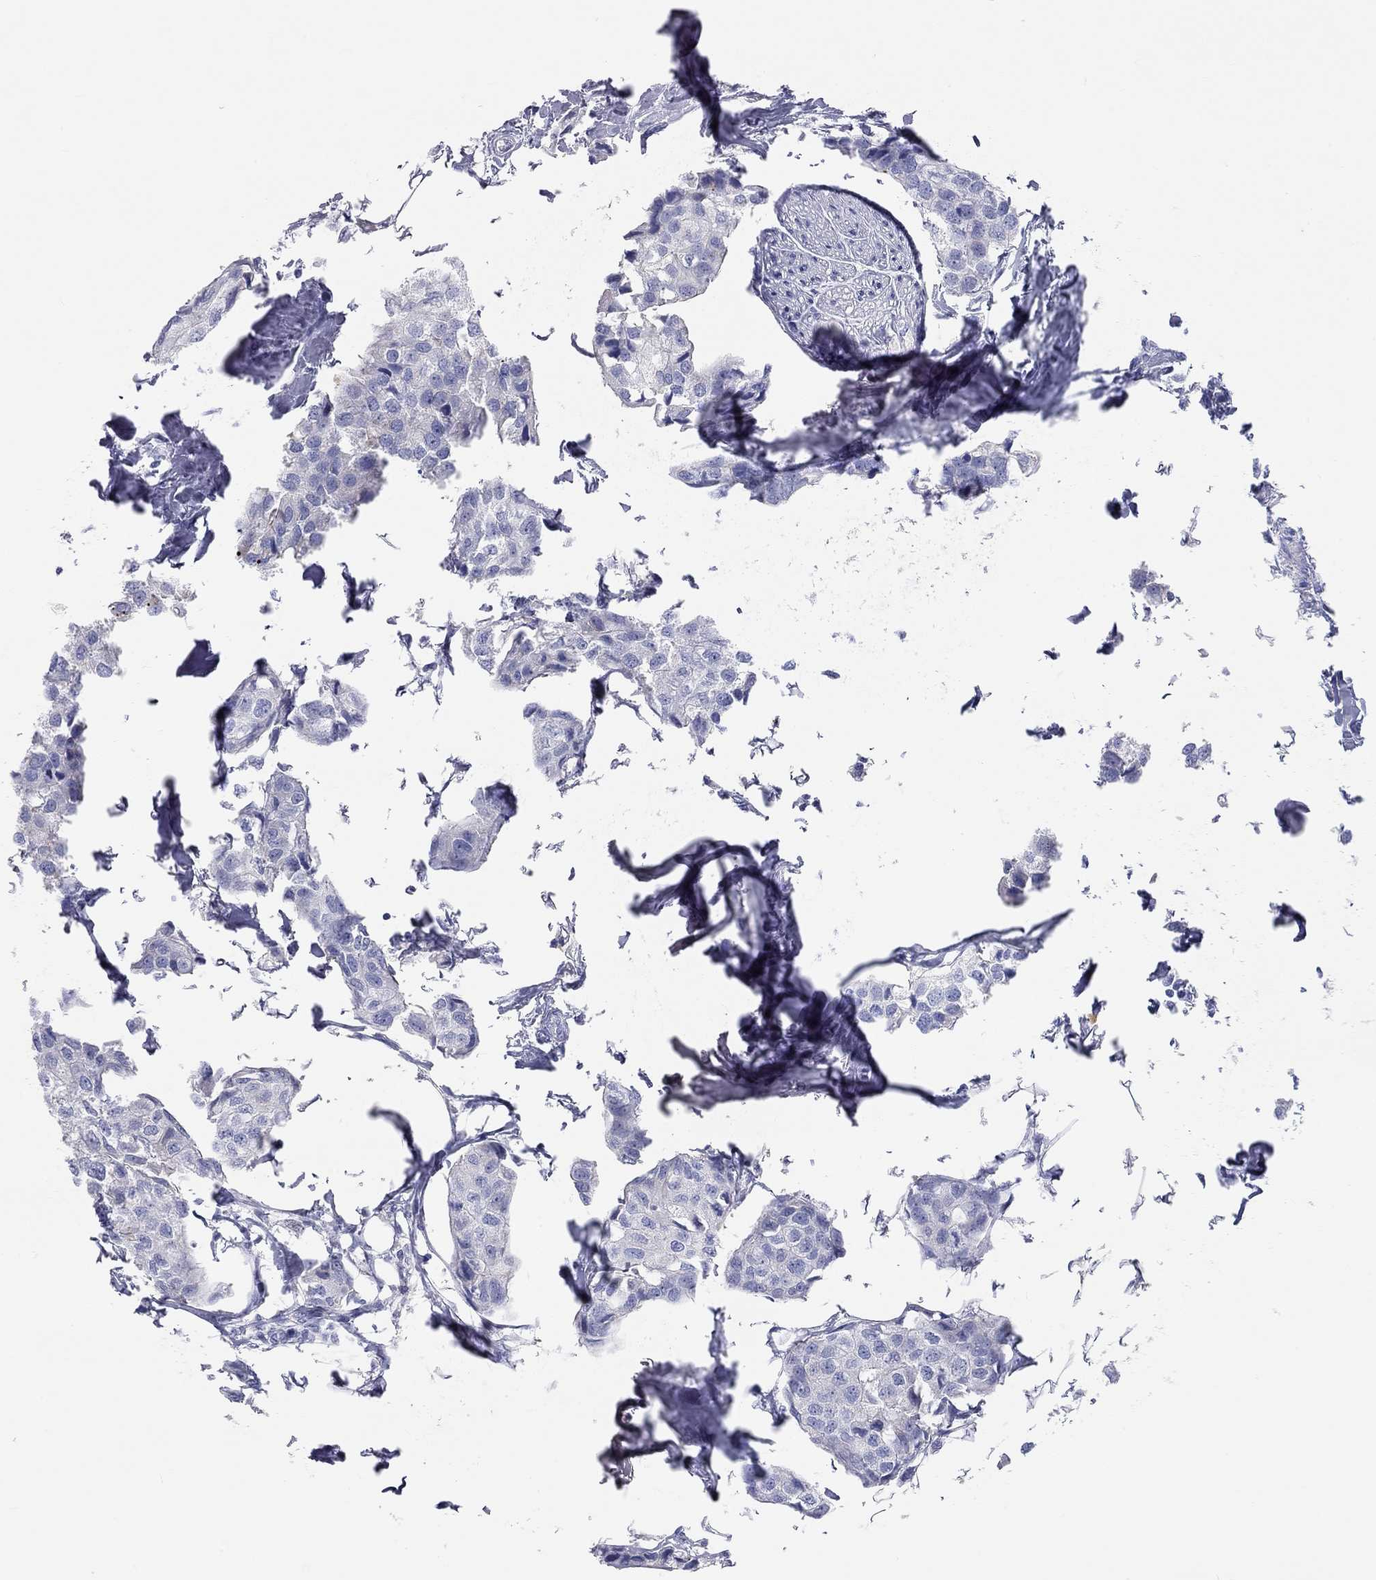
{"staining": {"intensity": "negative", "quantity": "none", "location": "none"}, "tissue": "breast cancer", "cell_type": "Tumor cells", "image_type": "cancer", "snomed": [{"axis": "morphology", "description": "Duct carcinoma"}, {"axis": "topography", "description": "Breast"}], "caption": "This is an immunohistochemistry (IHC) photomicrograph of breast cancer. There is no staining in tumor cells.", "gene": "ST7L", "patient": {"sex": "female", "age": 80}}